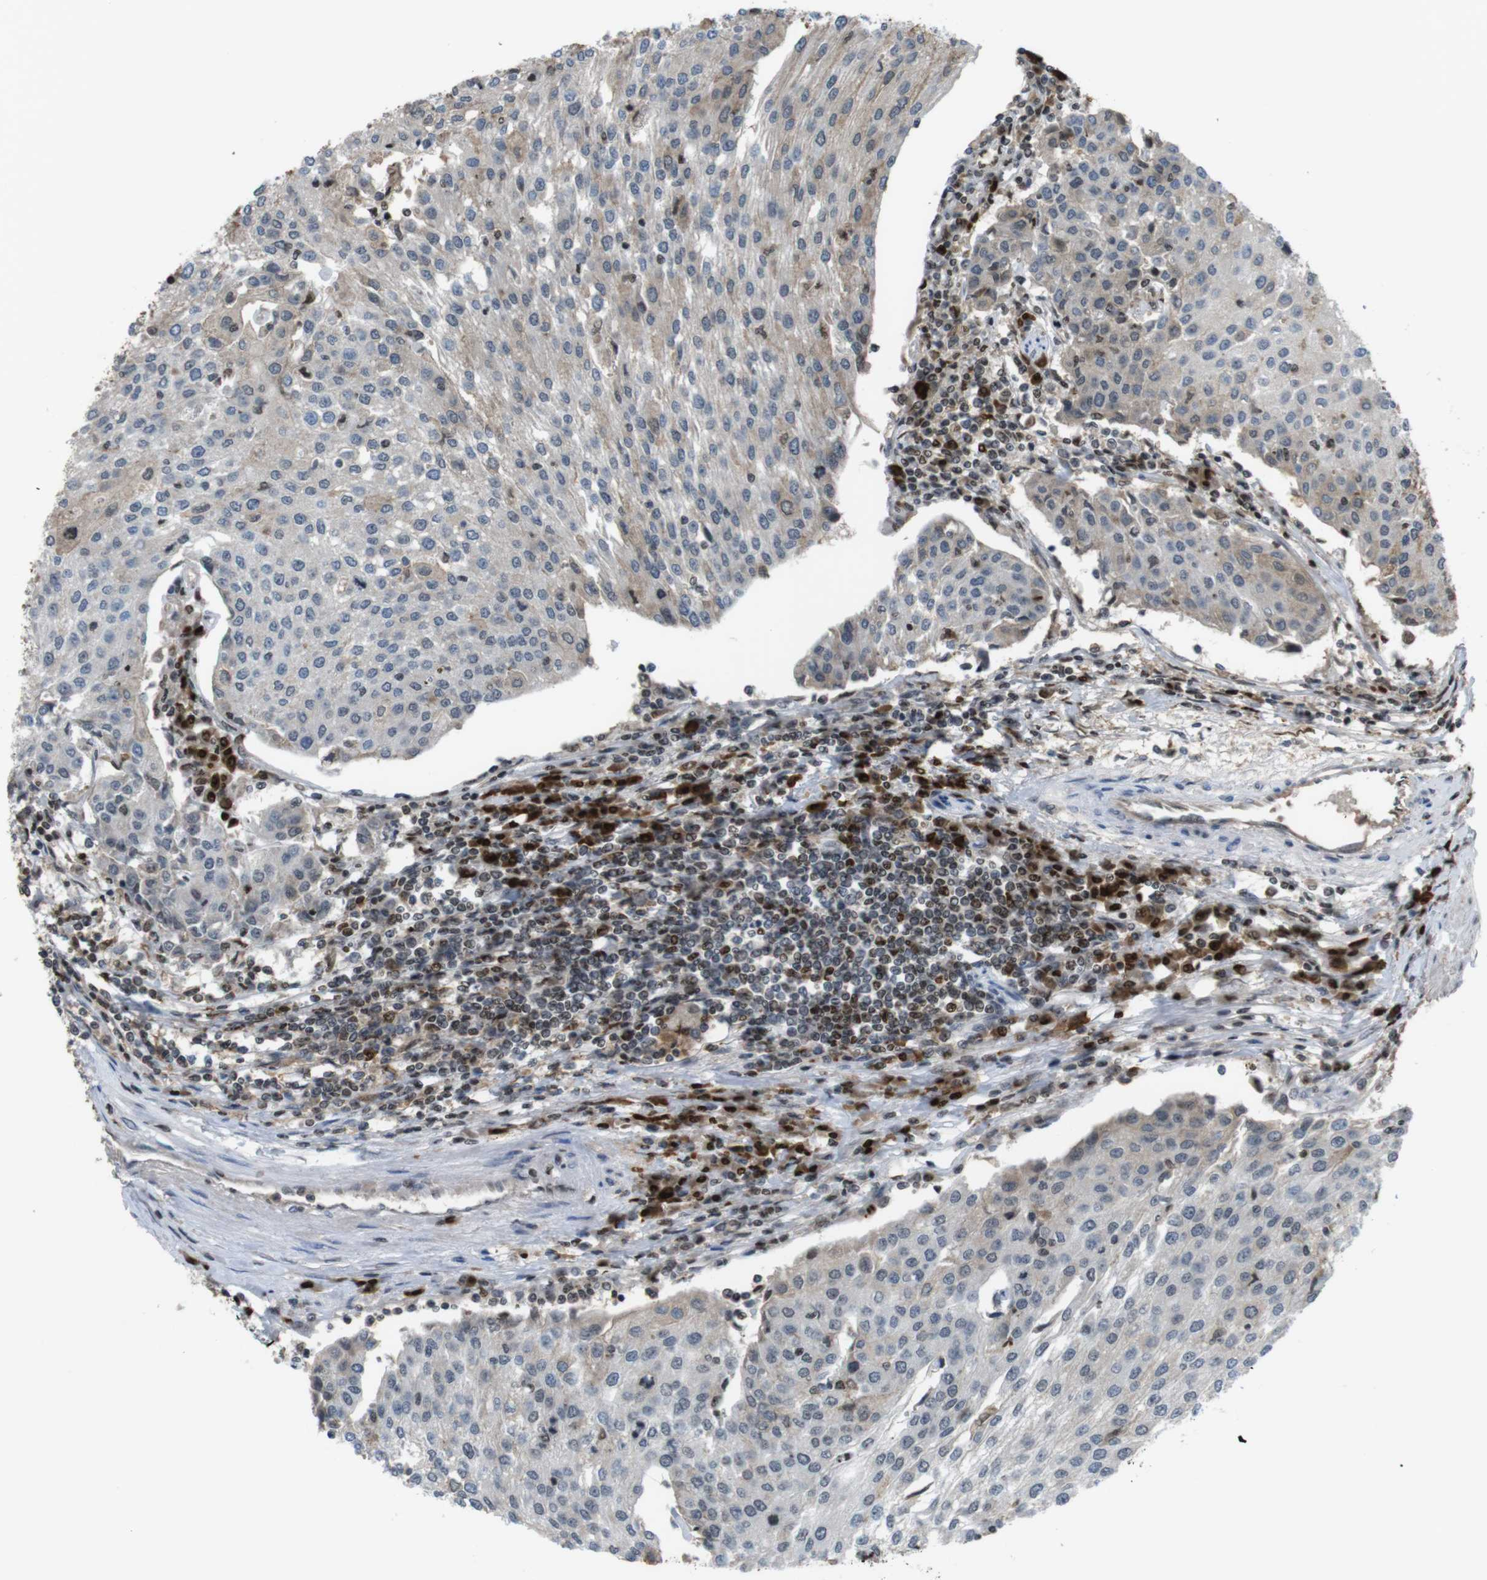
{"staining": {"intensity": "weak", "quantity": "25%-75%", "location": "cytoplasmic/membranous"}, "tissue": "urothelial cancer", "cell_type": "Tumor cells", "image_type": "cancer", "snomed": [{"axis": "morphology", "description": "Urothelial carcinoma, High grade"}, {"axis": "topography", "description": "Urinary bladder"}], "caption": "High-grade urothelial carcinoma stained for a protein (brown) shows weak cytoplasmic/membranous positive positivity in about 25%-75% of tumor cells.", "gene": "SUB1", "patient": {"sex": "female", "age": 85}}